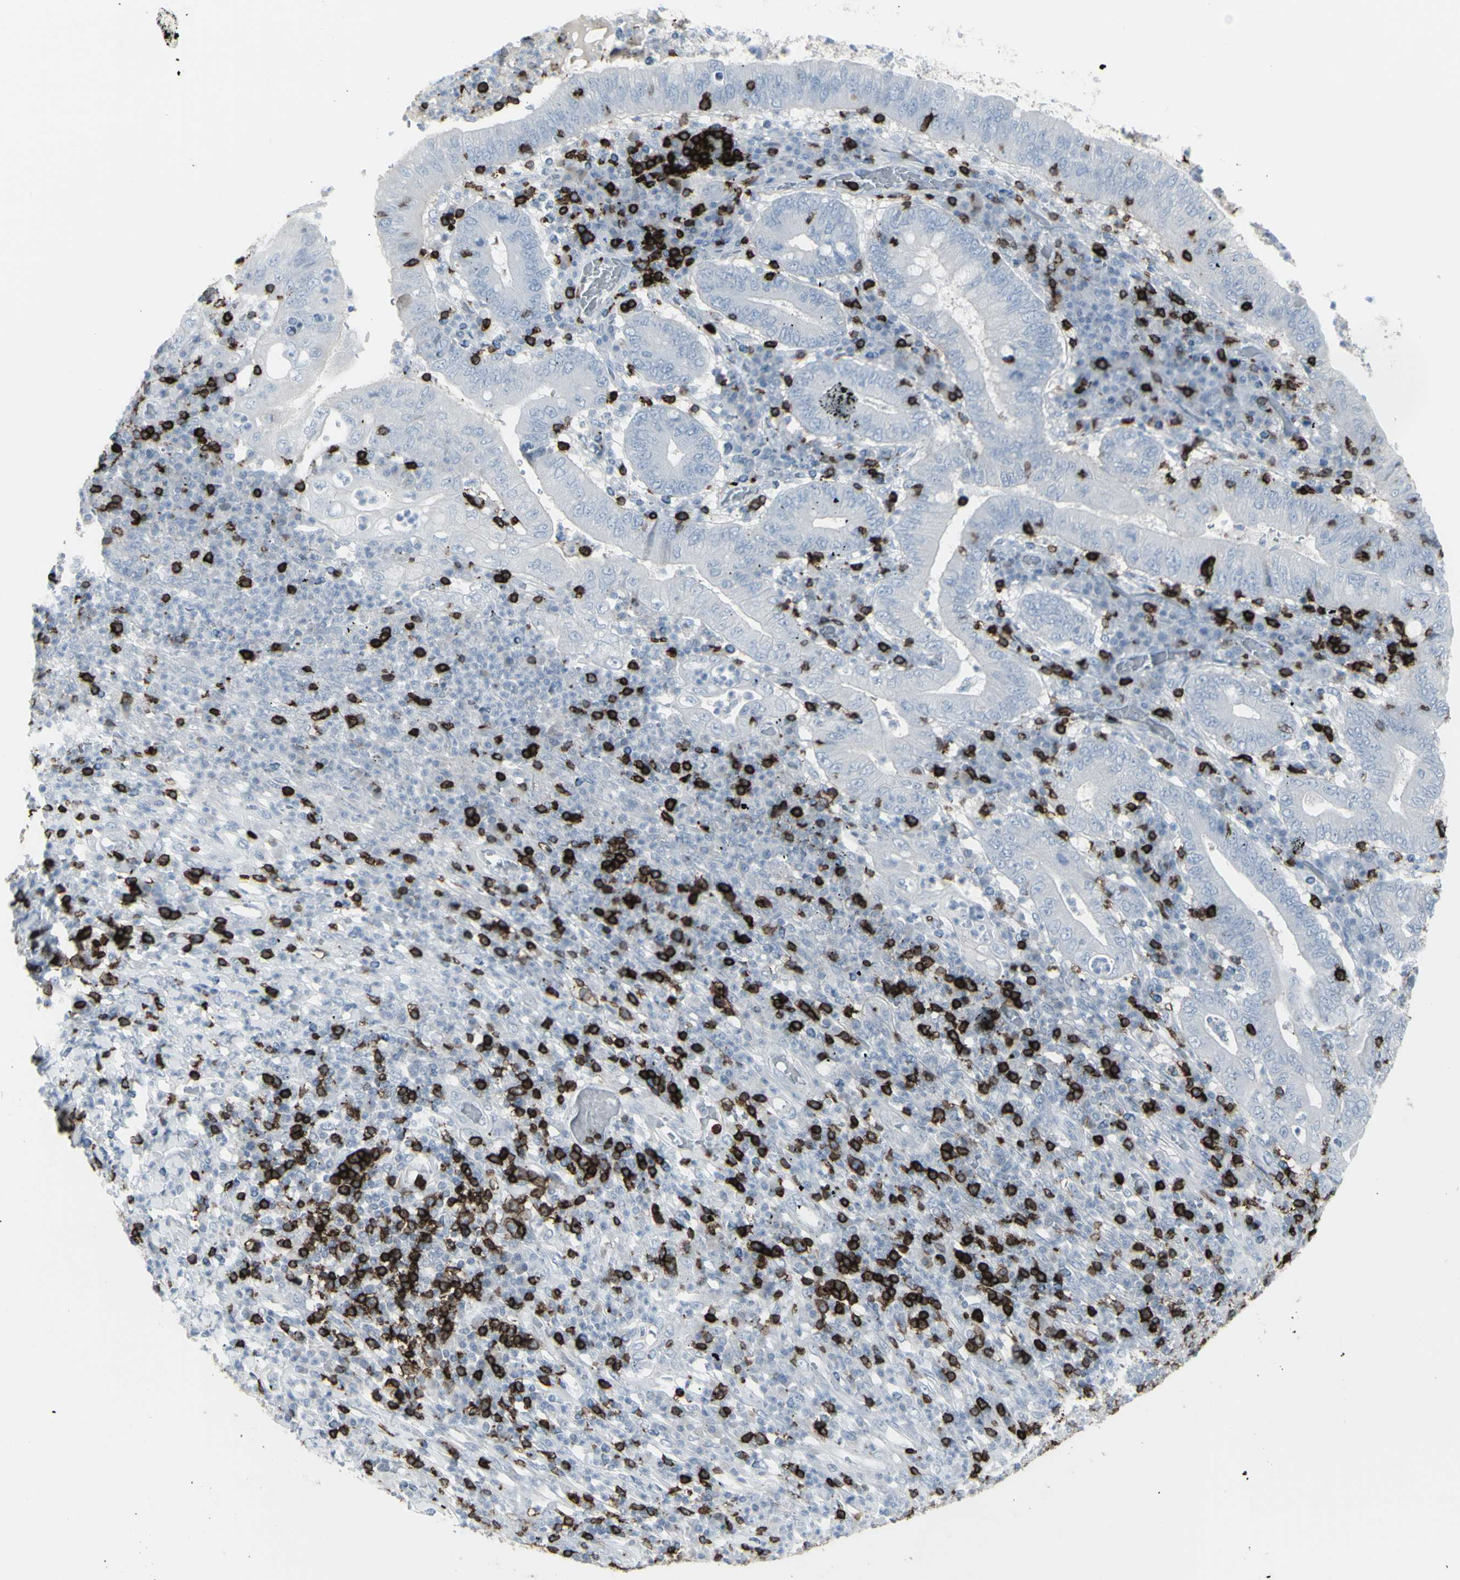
{"staining": {"intensity": "negative", "quantity": "none", "location": "none"}, "tissue": "stomach cancer", "cell_type": "Tumor cells", "image_type": "cancer", "snomed": [{"axis": "morphology", "description": "Normal tissue, NOS"}, {"axis": "morphology", "description": "Adenocarcinoma, NOS"}, {"axis": "topography", "description": "Esophagus"}, {"axis": "topography", "description": "Stomach, upper"}, {"axis": "topography", "description": "Peripheral nerve tissue"}], "caption": "A high-resolution photomicrograph shows immunohistochemistry (IHC) staining of stomach adenocarcinoma, which displays no significant staining in tumor cells.", "gene": "CD247", "patient": {"sex": "male", "age": 62}}